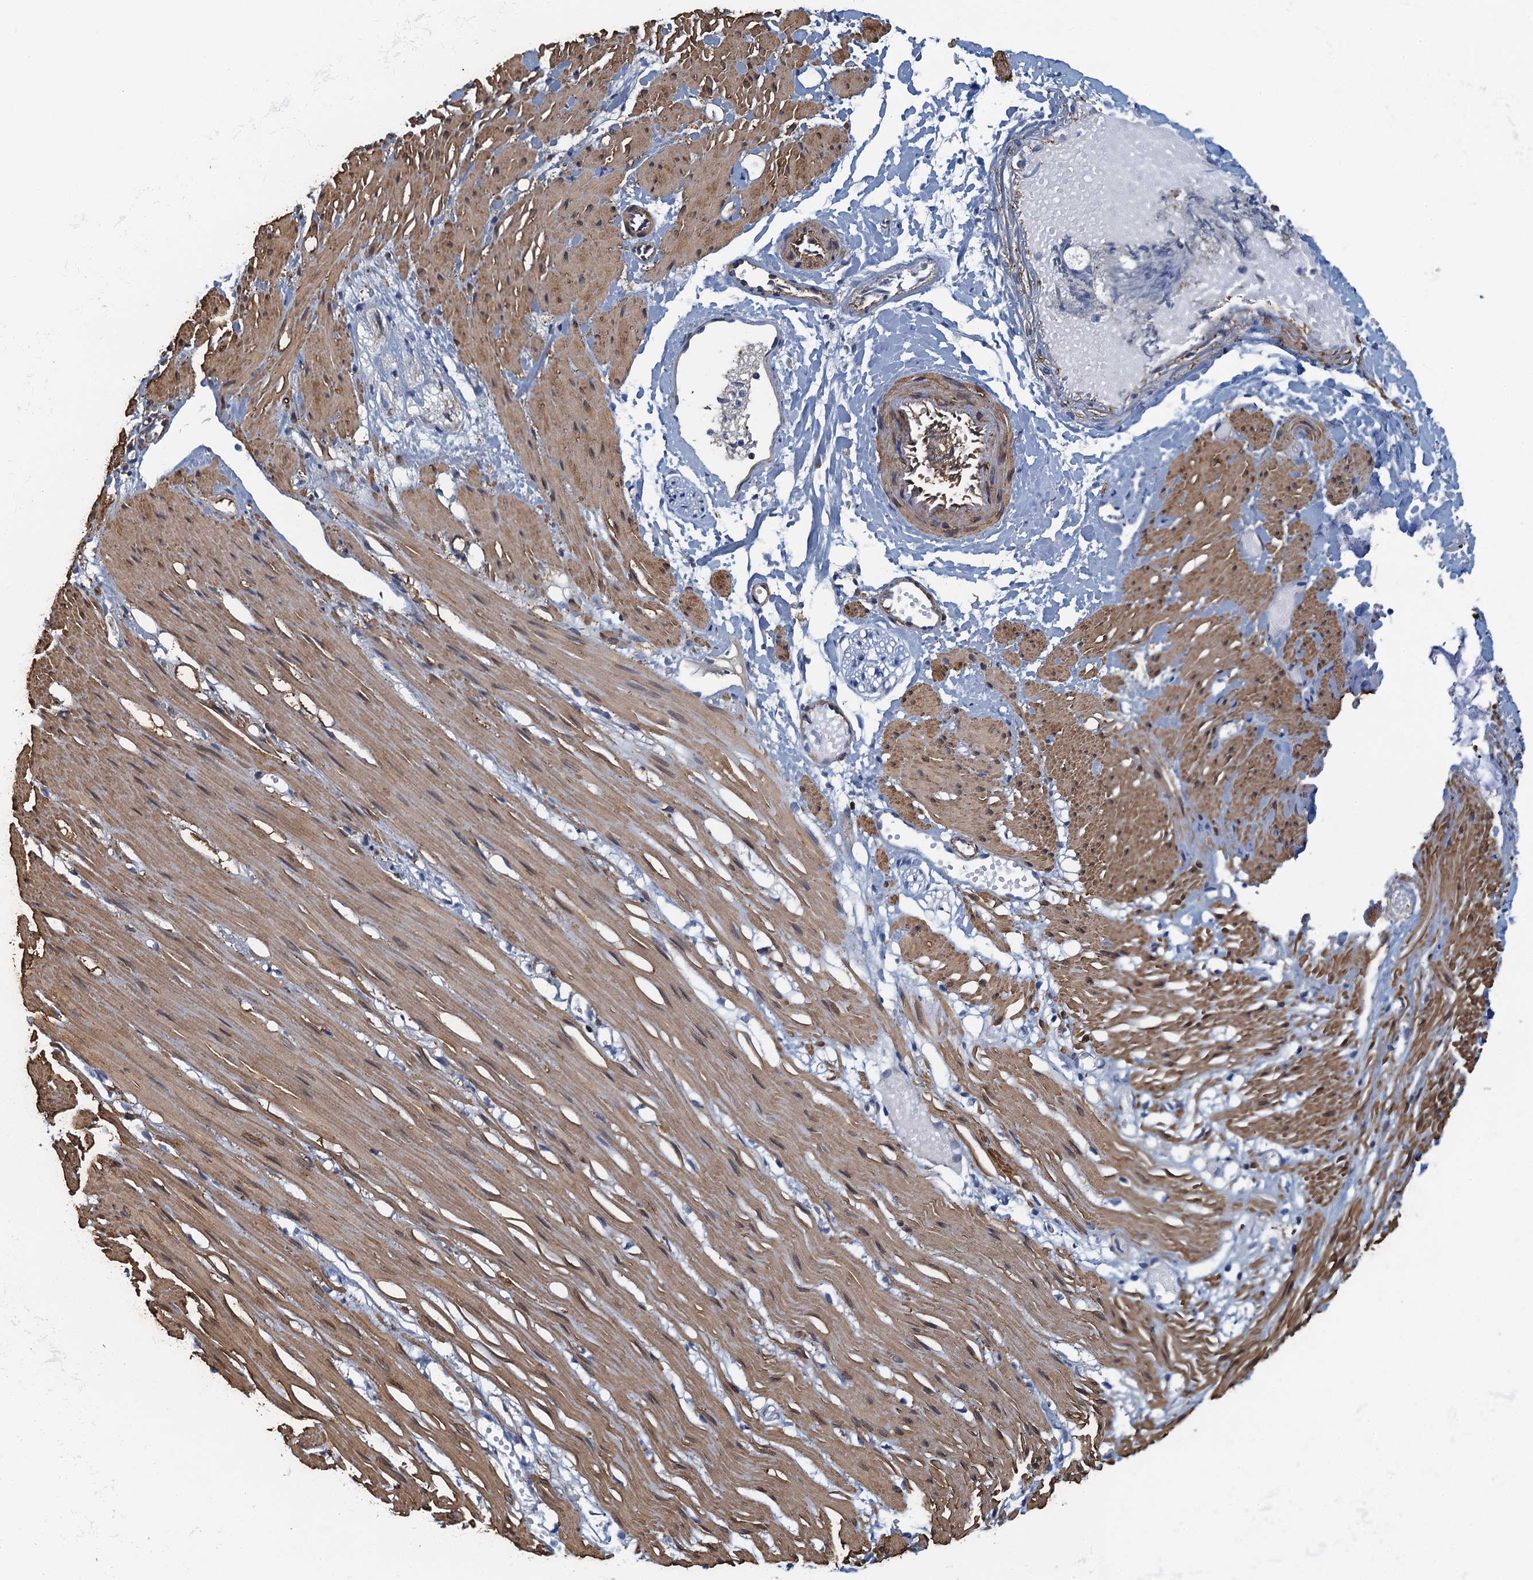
{"staining": {"intensity": "negative", "quantity": "none", "location": "none"}, "tissue": "adipose tissue", "cell_type": "Adipocytes", "image_type": "normal", "snomed": [{"axis": "morphology", "description": "Normal tissue, NOS"}, {"axis": "morphology", "description": "Adenocarcinoma, NOS"}, {"axis": "topography", "description": "Colon"}, {"axis": "topography", "description": "Peripheral nerve tissue"}], "caption": "Adipocytes show no significant protein positivity in unremarkable adipose tissue. (DAB (3,3'-diaminobenzidine) immunohistochemistry (IHC) with hematoxylin counter stain).", "gene": "ALG2", "patient": {"sex": "male", "age": 14}}